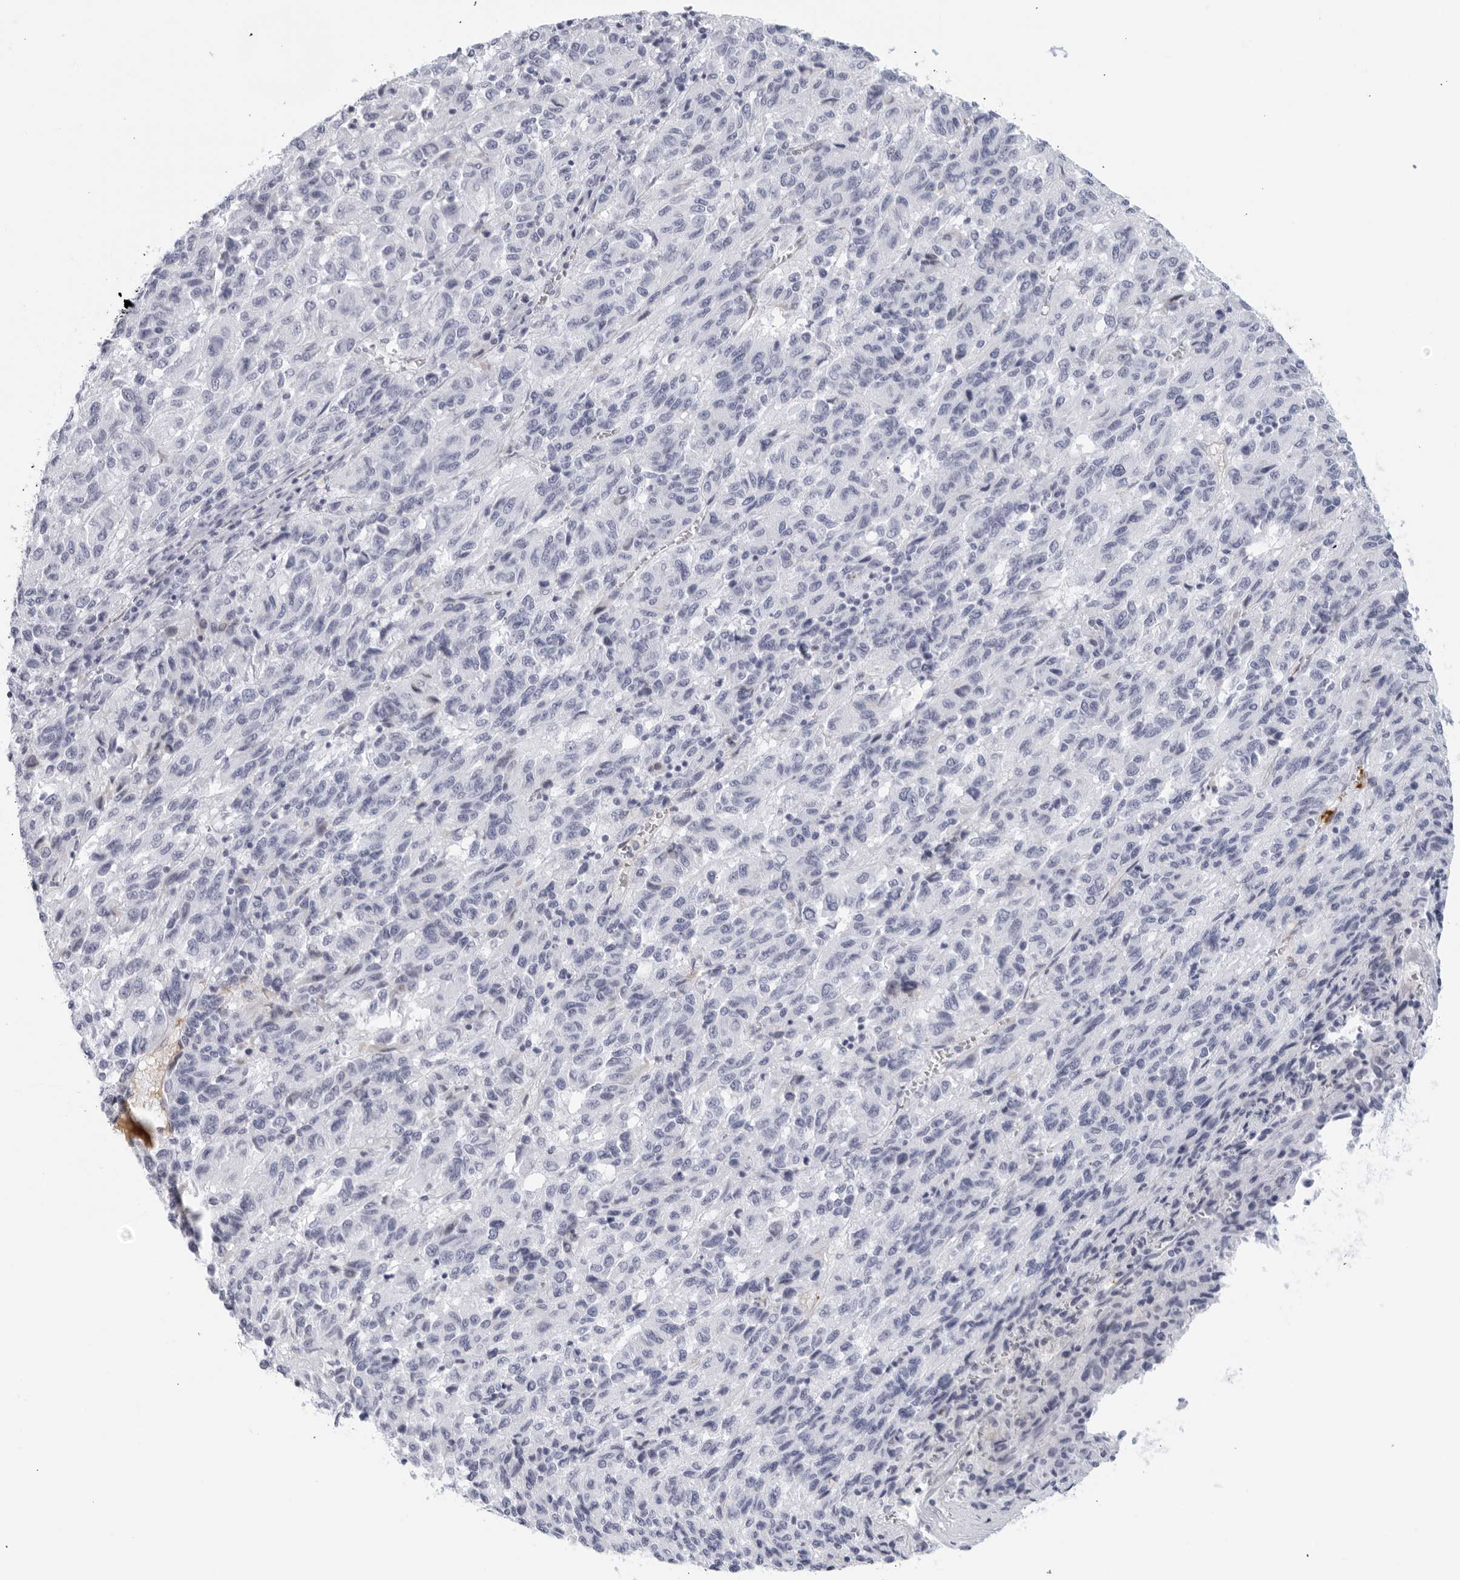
{"staining": {"intensity": "negative", "quantity": "none", "location": "none"}, "tissue": "melanoma", "cell_type": "Tumor cells", "image_type": "cancer", "snomed": [{"axis": "morphology", "description": "Malignant melanoma, Metastatic site"}, {"axis": "topography", "description": "Lung"}], "caption": "Image shows no protein staining in tumor cells of malignant melanoma (metastatic site) tissue.", "gene": "FGG", "patient": {"sex": "male", "age": 64}}